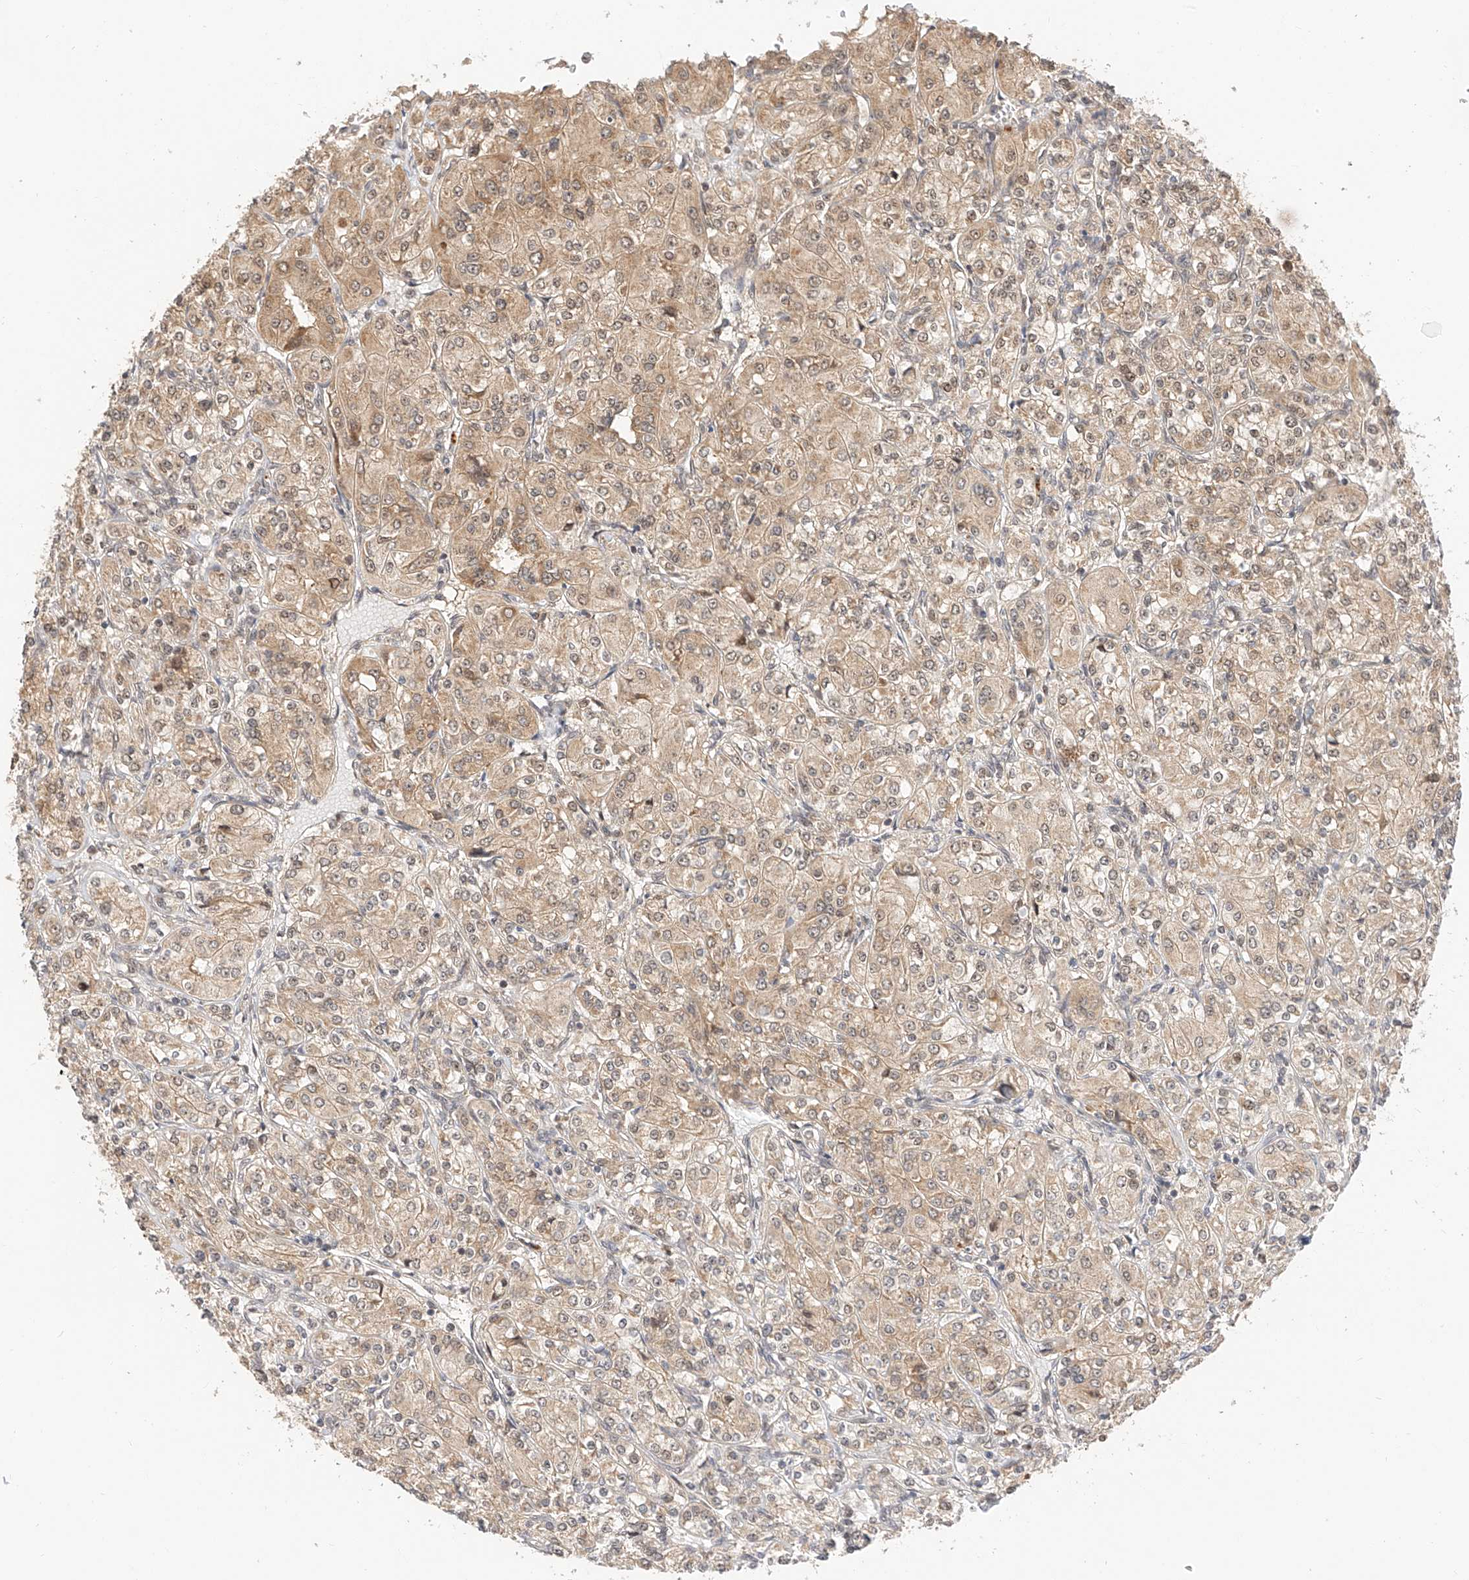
{"staining": {"intensity": "weak", "quantity": ">75%", "location": "cytoplasmic/membranous"}, "tissue": "renal cancer", "cell_type": "Tumor cells", "image_type": "cancer", "snomed": [{"axis": "morphology", "description": "Adenocarcinoma, NOS"}, {"axis": "topography", "description": "Kidney"}], "caption": "This image exhibits adenocarcinoma (renal) stained with immunohistochemistry to label a protein in brown. The cytoplasmic/membranous of tumor cells show weak positivity for the protein. Nuclei are counter-stained blue.", "gene": "EIF4H", "patient": {"sex": "male", "age": 77}}